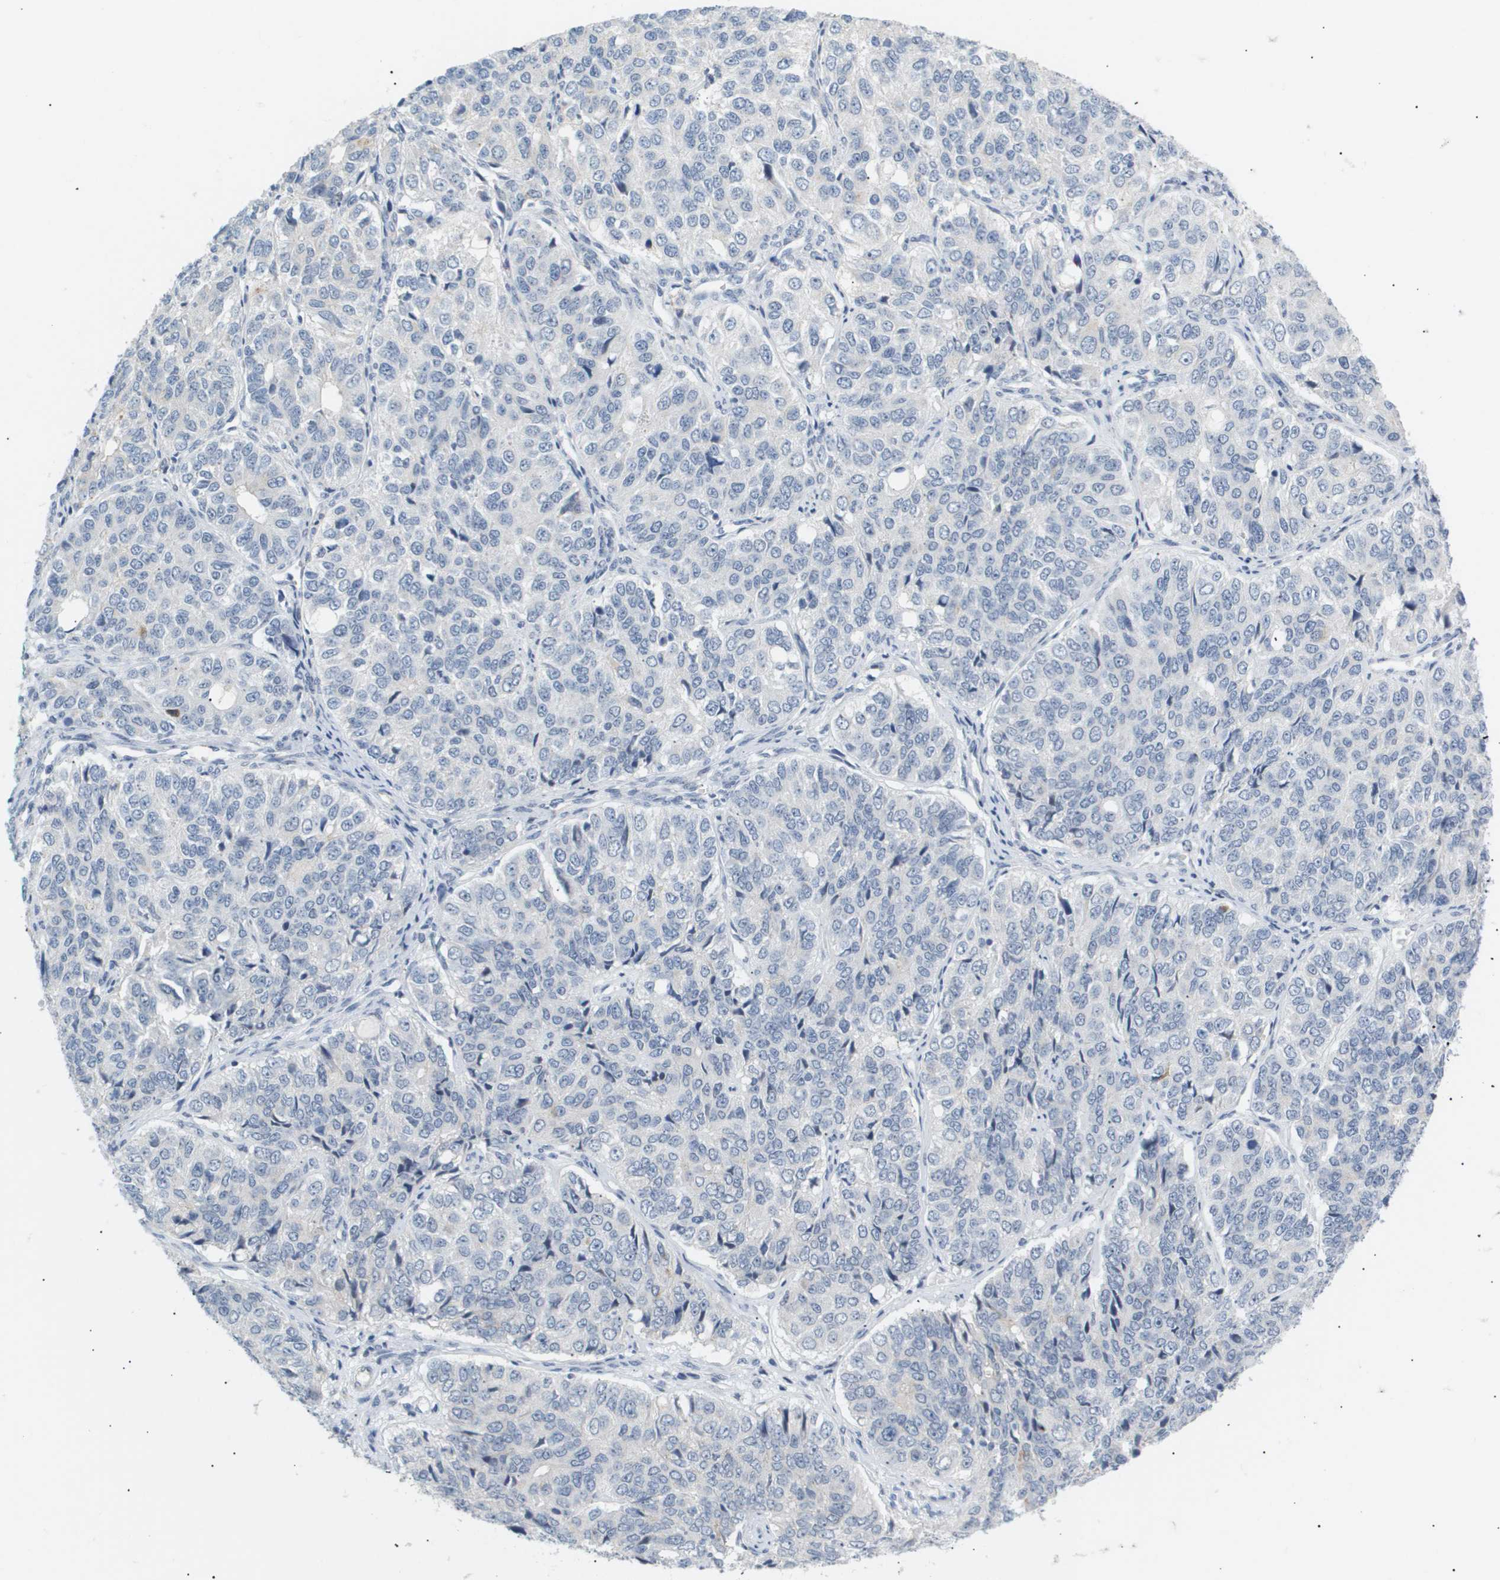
{"staining": {"intensity": "negative", "quantity": "none", "location": "none"}, "tissue": "ovarian cancer", "cell_type": "Tumor cells", "image_type": "cancer", "snomed": [{"axis": "morphology", "description": "Carcinoma, endometroid"}, {"axis": "topography", "description": "Ovary"}], "caption": "This is a histopathology image of IHC staining of endometroid carcinoma (ovarian), which shows no staining in tumor cells.", "gene": "PPARD", "patient": {"sex": "female", "age": 51}}